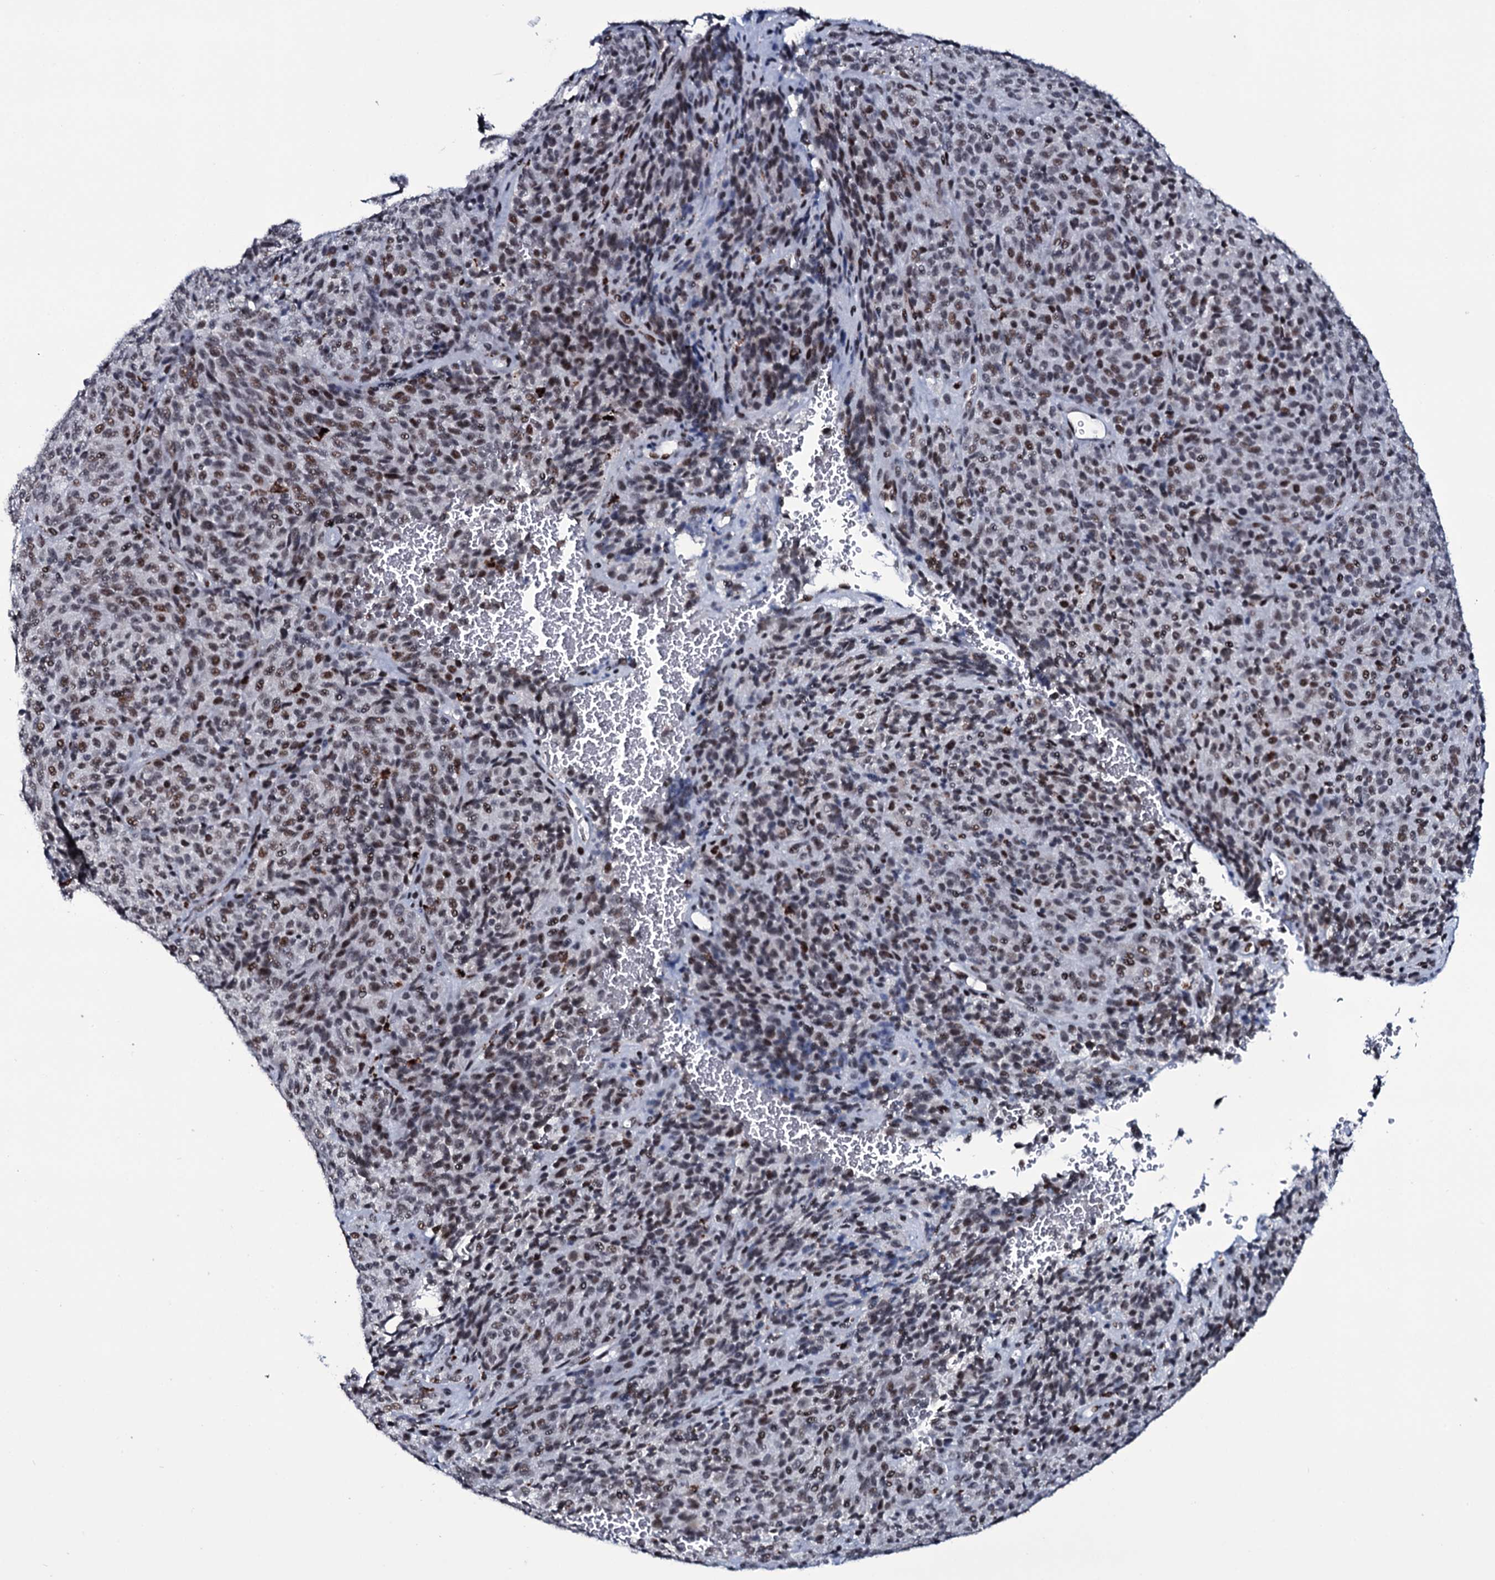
{"staining": {"intensity": "moderate", "quantity": "25%-75%", "location": "nuclear"}, "tissue": "melanoma", "cell_type": "Tumor cells", "image_type": "cancer", "snomed": [{"axis": "morphology", "description": "Malignant melanoma, Metastatic site"}, {"axis": "topography", "description": "Brain"}], "caption": "A brown stain highlights moderate nuclear positivity of a protein in human malignant melanoma (metastatic site) tumor cells.", "gene": "ZMIZ2", "patient": {"sex": "female", "age": 56}}